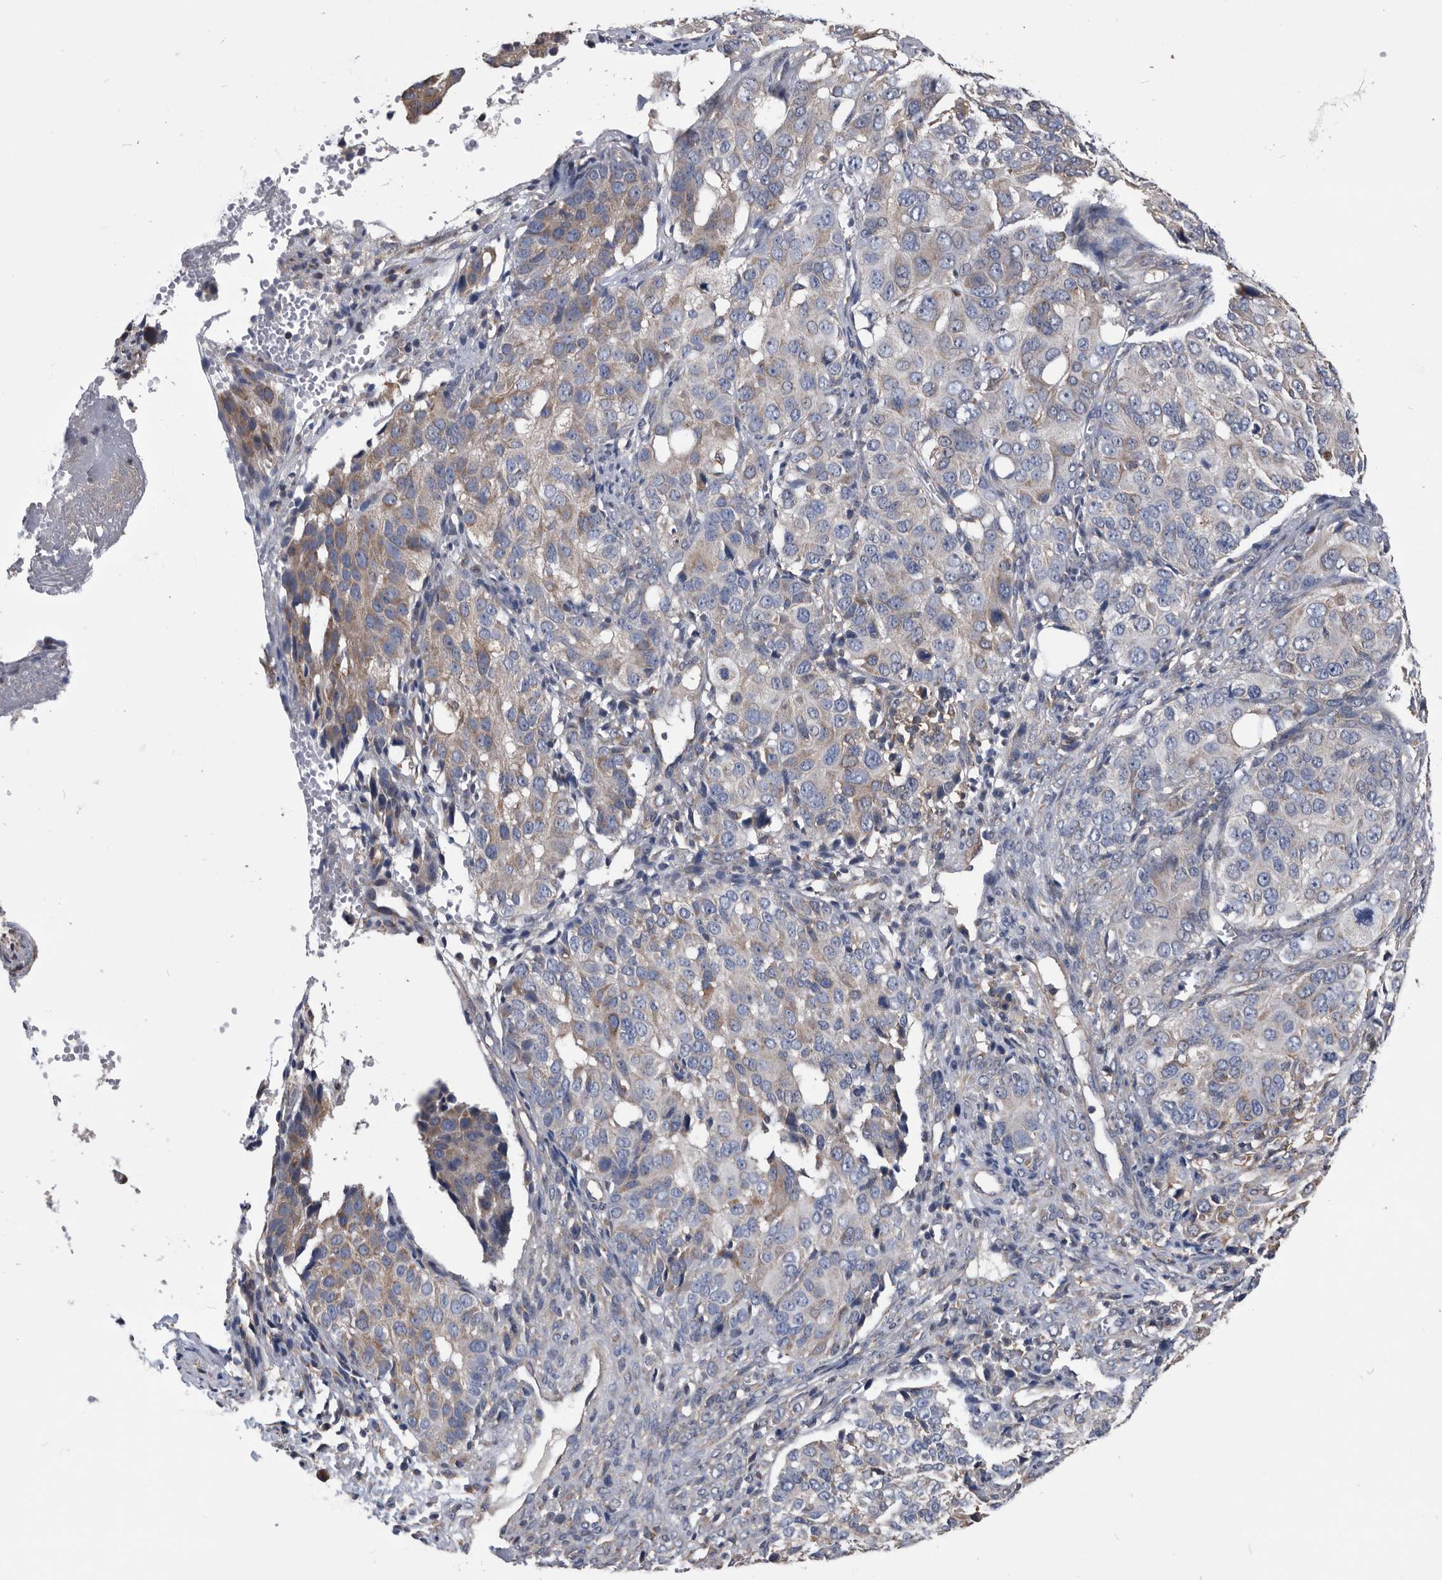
{"staining": {"intensity": "weak", "quantity": "25%-75%", "location": "cytoplasmic/membranous"}, "tissue": "ovarian cancer", "cell_type": "Tumor cells", "image_type": "cancer", "snomed": [{"axis": "morphology", "description": "Carcinoma, endometroid"}, {"axis": "topography", "description": "Ovary"}], "caption": "Protein positivity by immunohistochemistry reveals weak cytoplasmic/membranous expression in about 25%-75% of tumor cells in endometroid carcinoma (ovarian).", "gene": "NRBP1", "patient": {"sex": "female", "age": 51}}